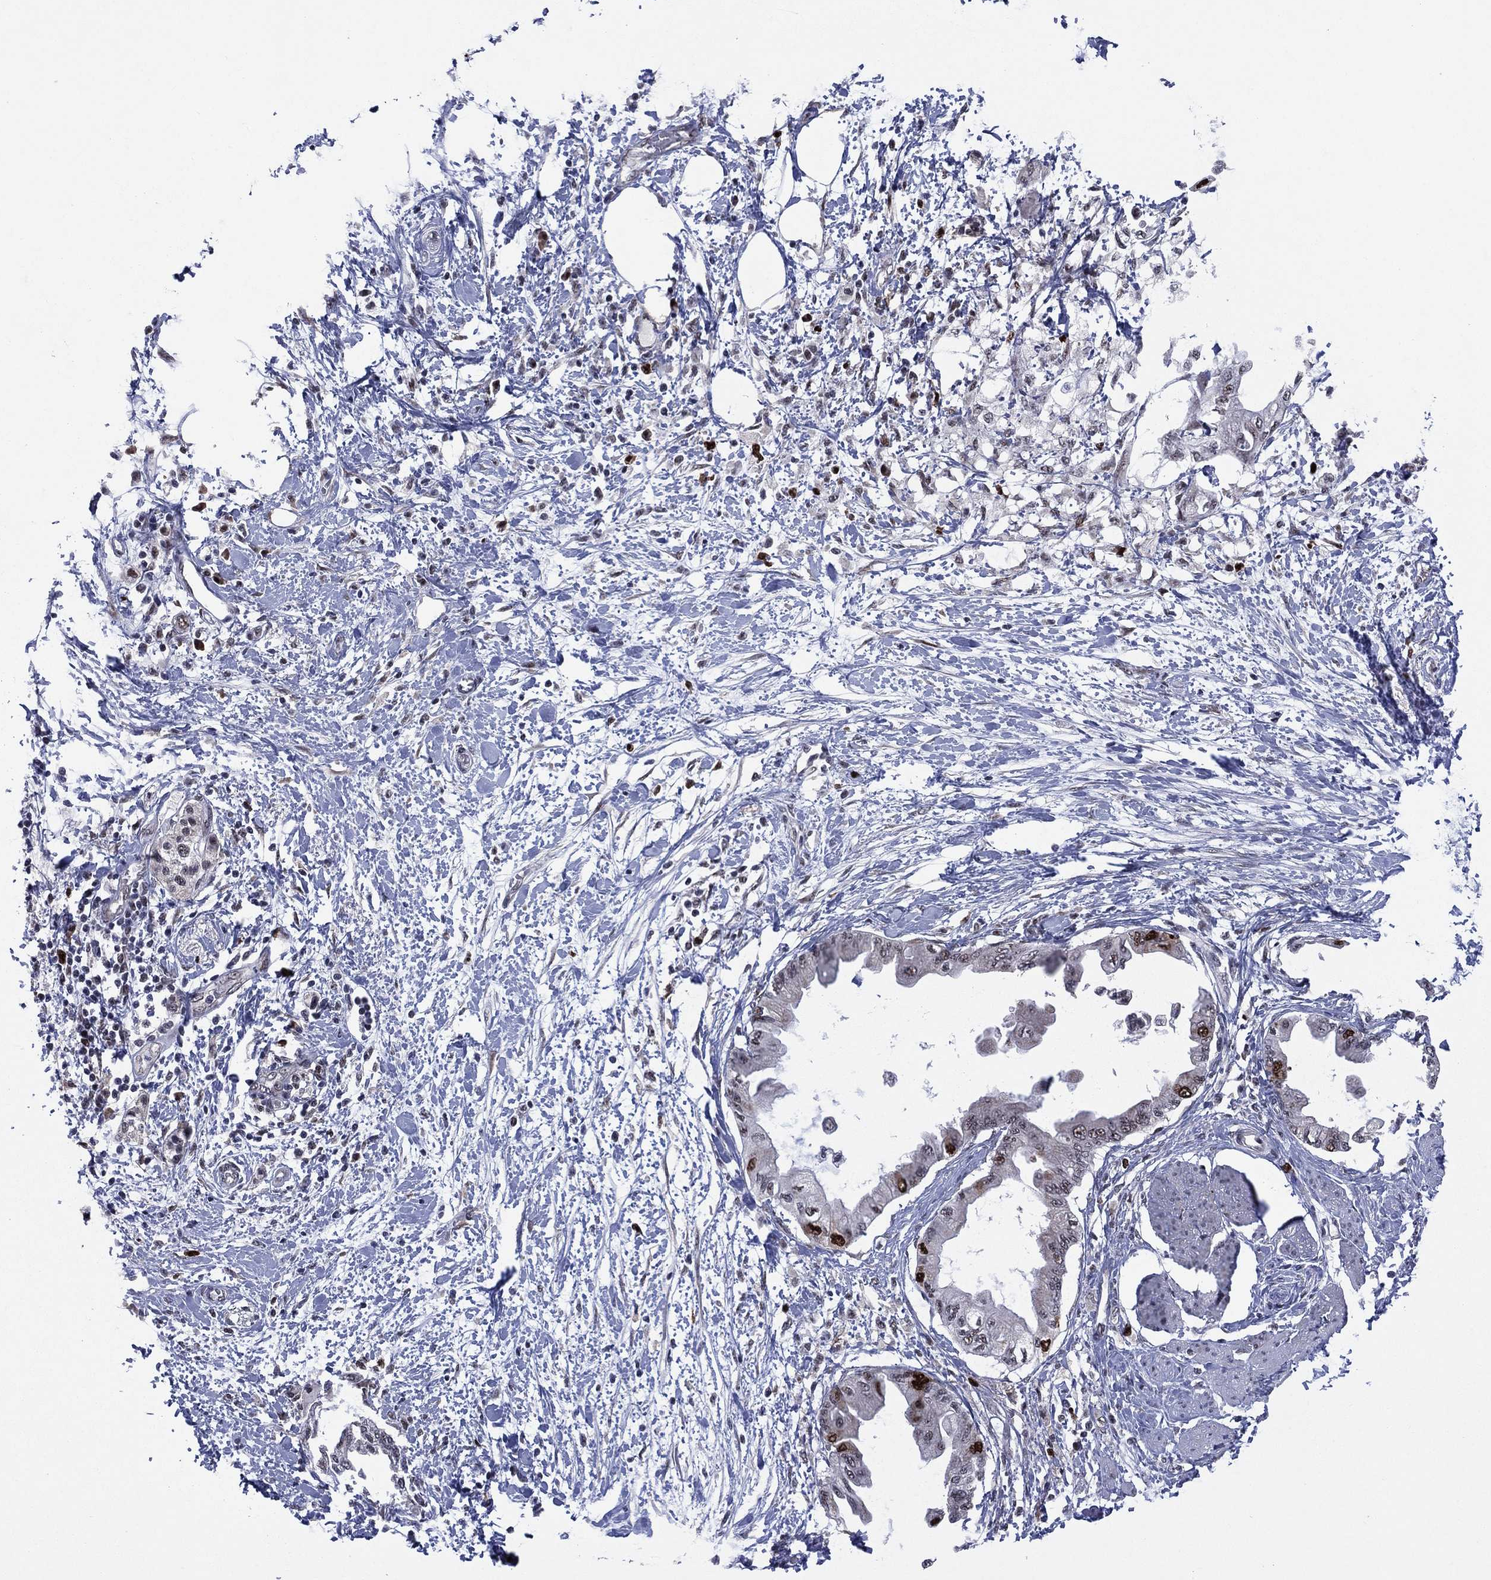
{"staining": {"intensity": "strong", "quantity": "<25%", "location": "nuclear"}, "tissue": "pancreatic cancer", "cell_type": "Tumor cells", "image_type": "cancer", "snomed": [{"axis": "morphology", "description": "Normal tissue, NOS"}, {"axis": "morphology", "description": "Adenocarcinoma, NOS"}, {"axis": "topography", "description": "Pancreas"}, {"axis": "topography", "description": "Duodenum"}], "caption": "Human pancreatic cancer stained with a protein marker displays strong staining in tumor cells.", "gene": "CDCA5", "patient": {"sex": "female", "age": 60}}